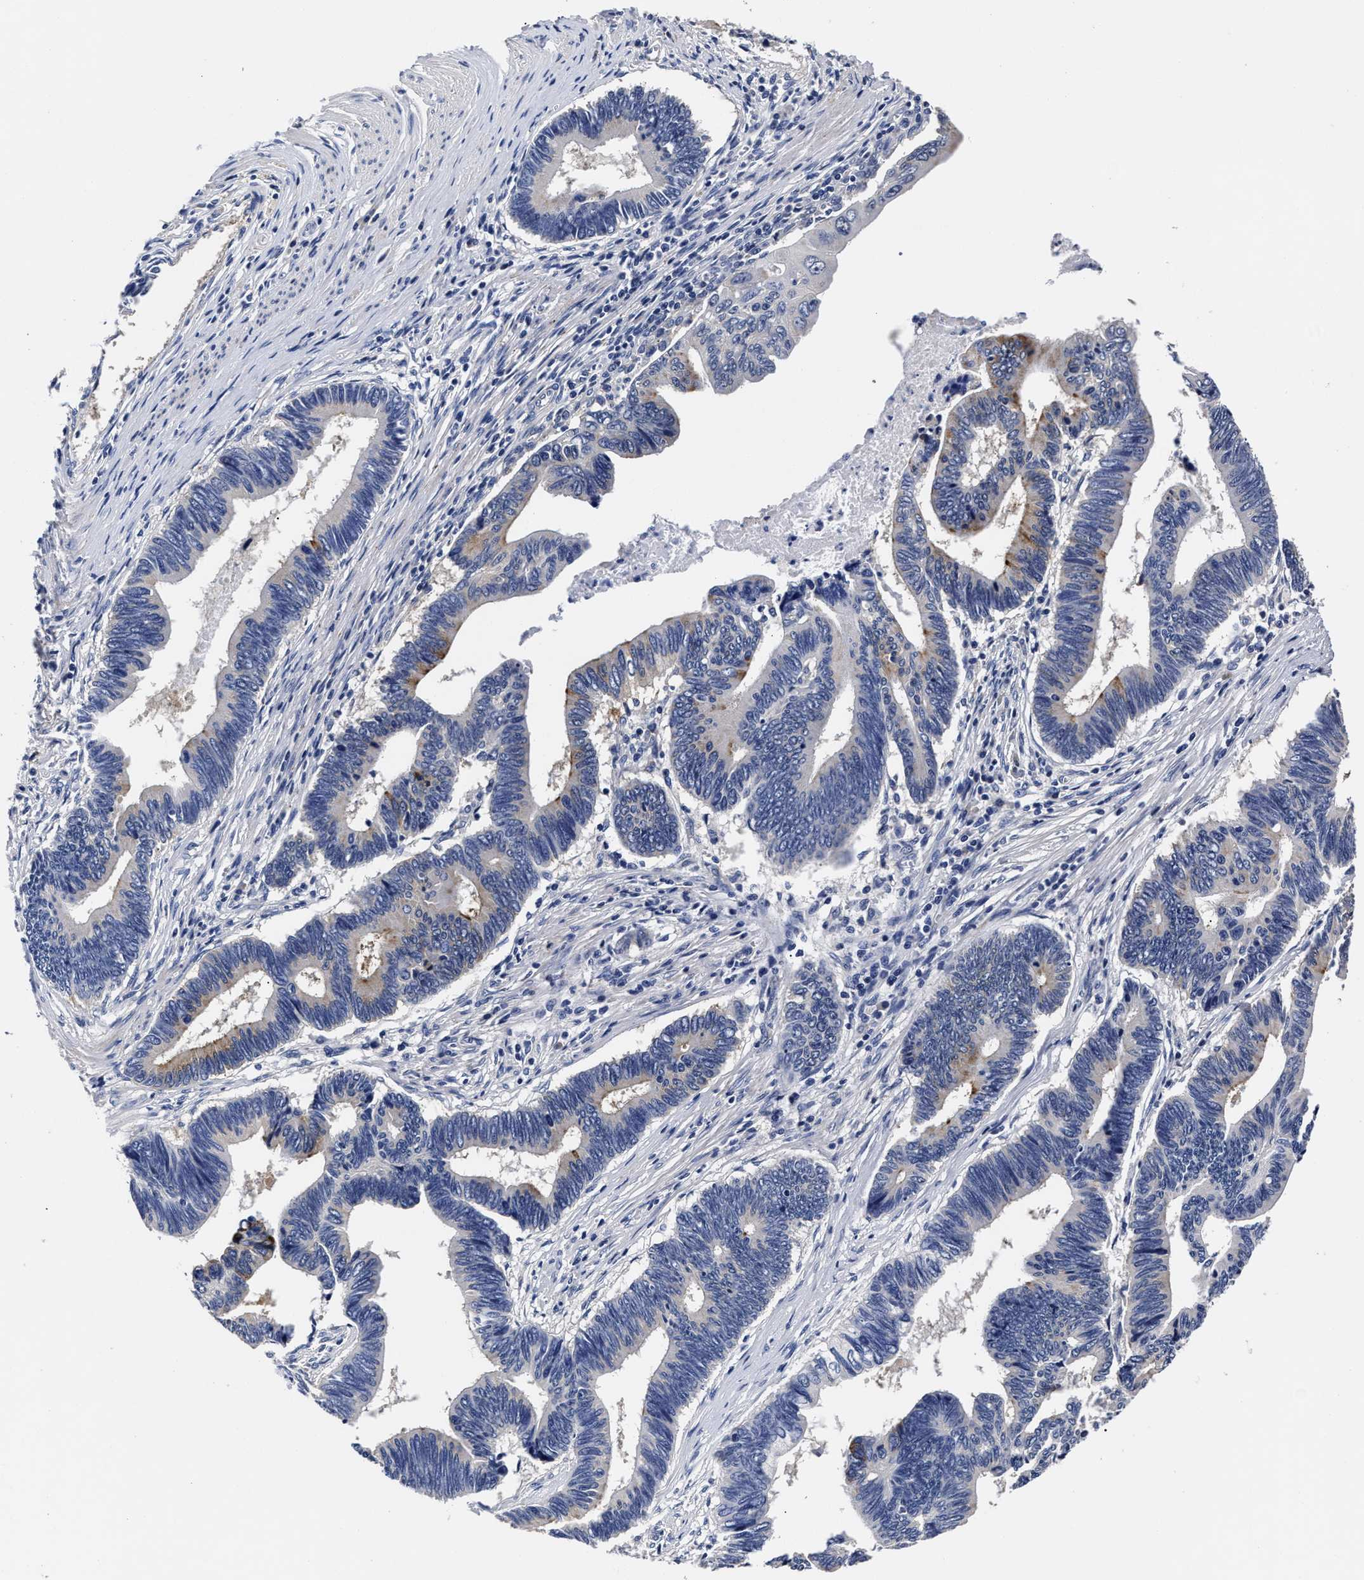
{"staining": {"intensity": "negative", "quantity": "none", "location": "none"}, "tissue": "pancreatic cancer", "cell_type": "Tumor cells", "image_type": "cancer", "snomed": [{"axis": "morphology", "description": "Adenocarcinoma, NOS"}, {"axis": "topography", "description": "Pancreas"}], "caption": "Tumor cells are negative for protein expression in human adenocarcinoma (pancreatic).", "gene": "OLFML2A", "patient": {"sex": "female", "age": 70}}